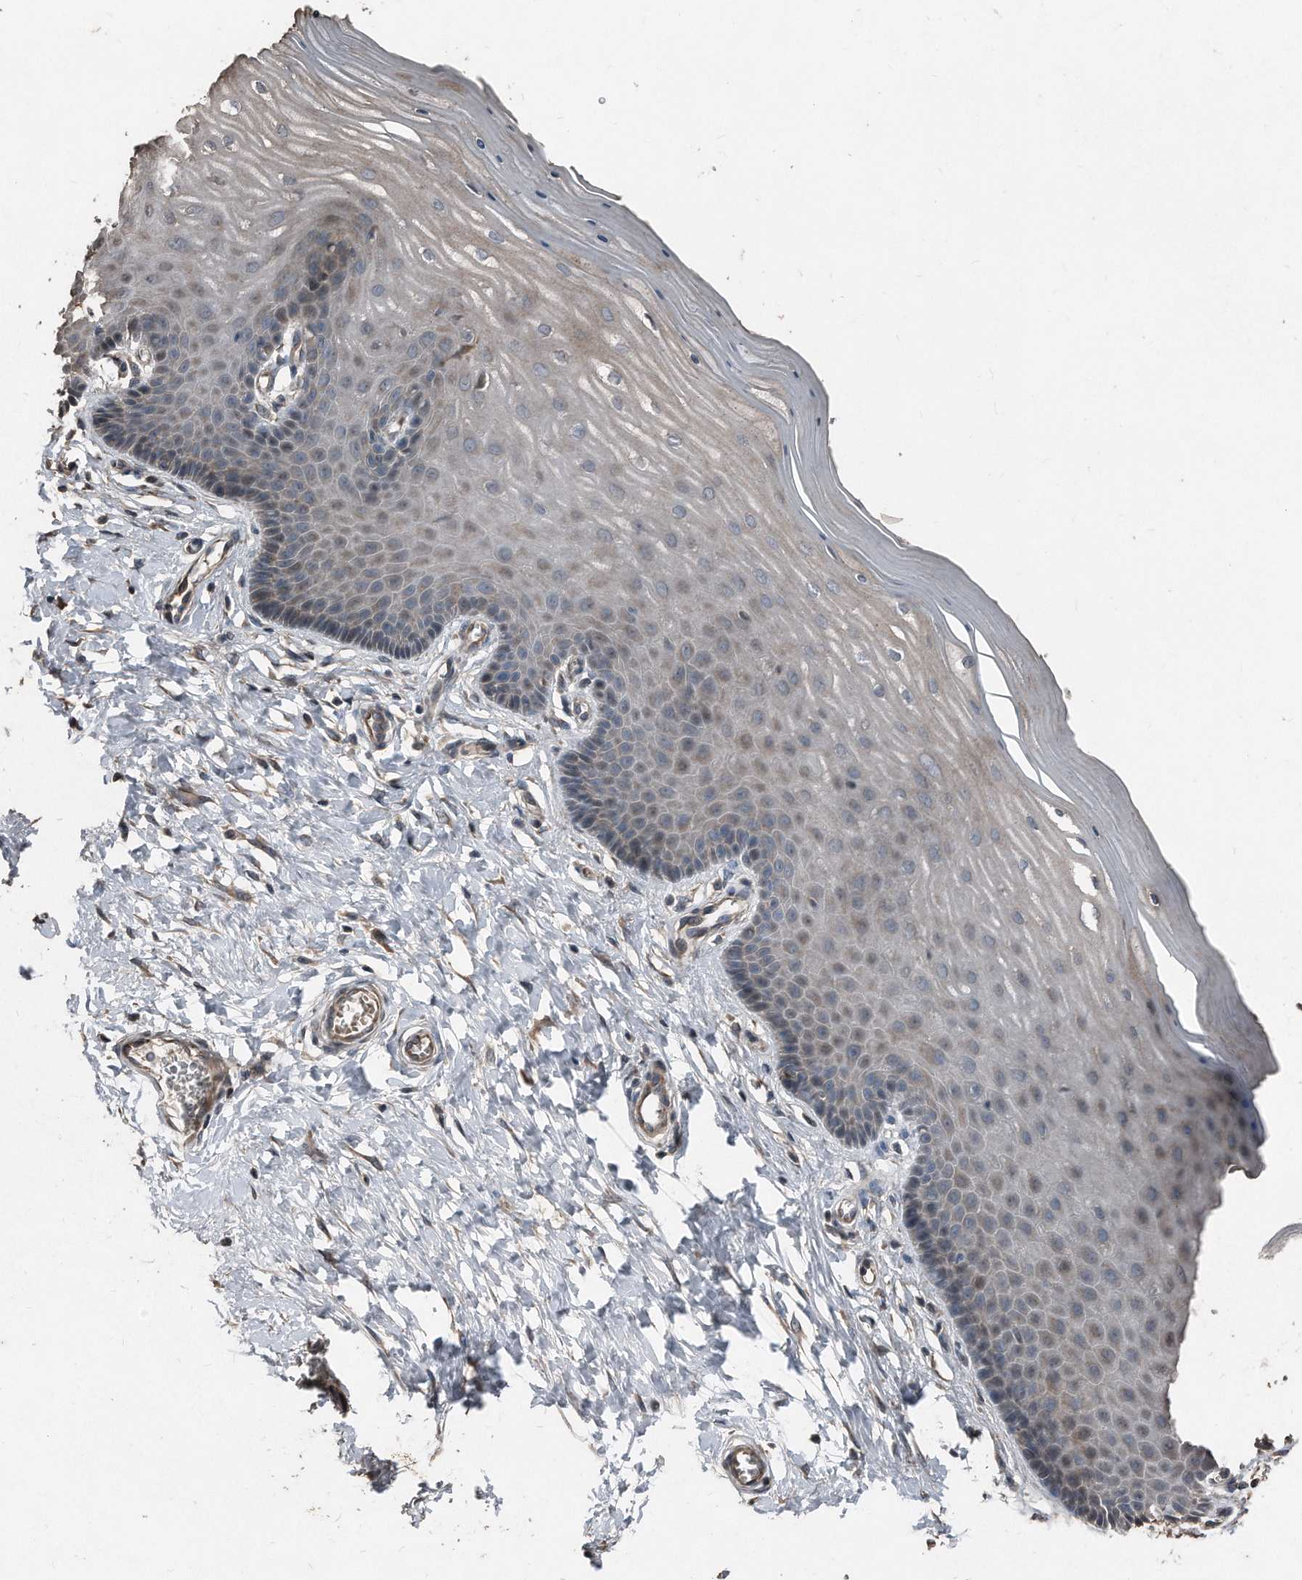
{"staining": {"intensity": "weak", "quantity": "<25%", "location": "cytoplasmic/membranous"}, "tissue": "cervix", "cell_type": "Glandular cells", "image_type": "normal", "snomed": [{"axis": "morphology", "description": "Normal tissue, NOS"}, {"axis": "topography", "description": "Cervix"}], "caption": "Glandular cells are negative for protein expression in unremarkable human cervix. (Immunohistochemistry (ihc), brightfield microscopy, high magnification).", "gene": "ANKRD10", "patient": {"sex": "female", "age": 55}}